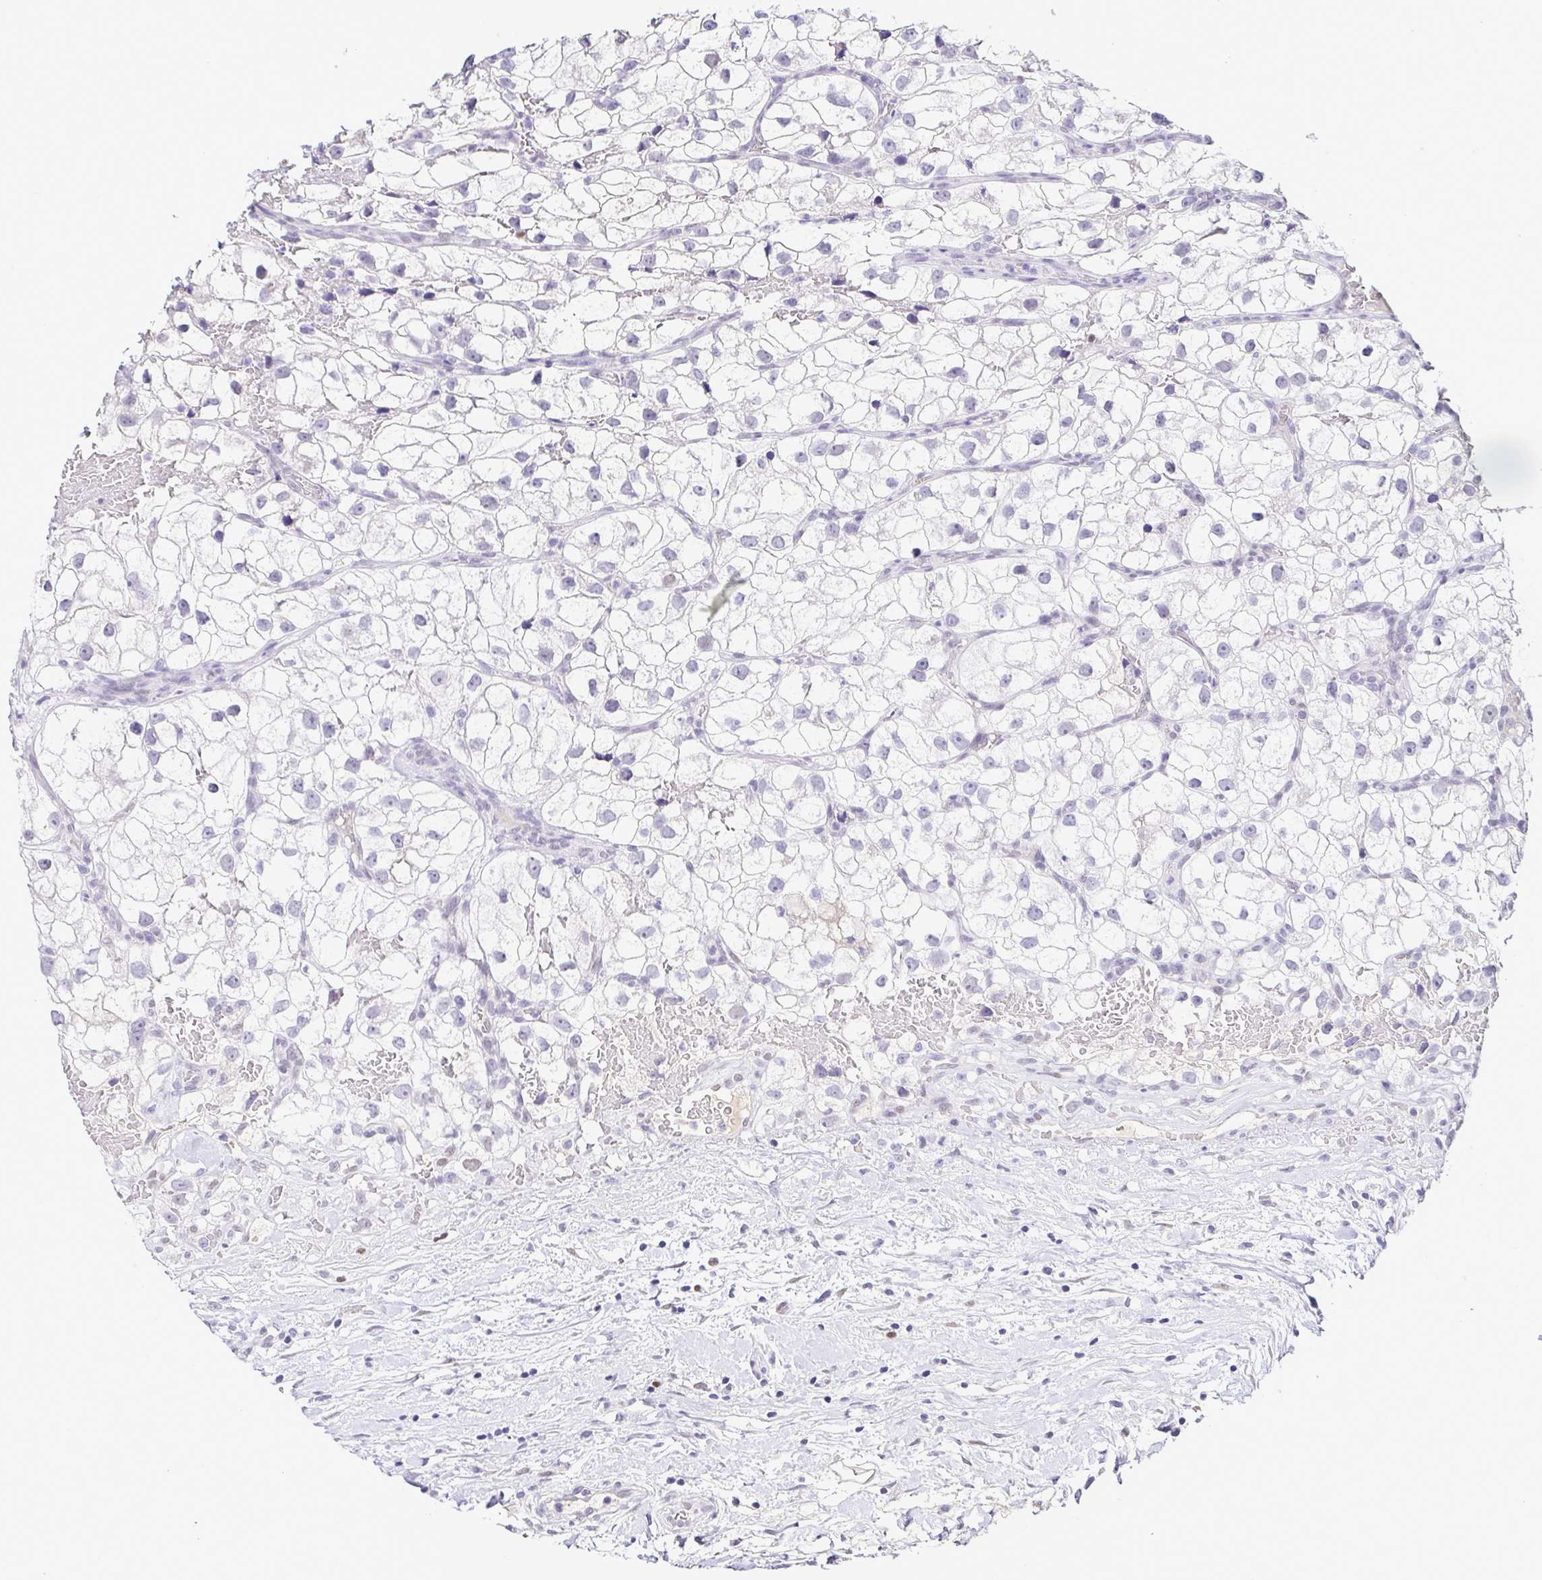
{"staining": {"intensity": "negative", "quantity": "none", "location": "none"}, "tissue": "renal cancer", "cell_type": "Tumor cells", "image_type": "cancer", "snomed": [{"axis": "morphology", "description": "Adenocarcinoma, NOS"}, {"axis": "topography", "description": "Kidney"}], "caption": "Immunohistochemical staining of renal cancer demonstrates no significant staining in tumor cells. (DAB (3,3'-diaminobenzidine) immunohistochemistry visualized using brightfield microscopy, high magnification).", "gene": "TCF3", "patient": {"sex": "male", "age": 59}}